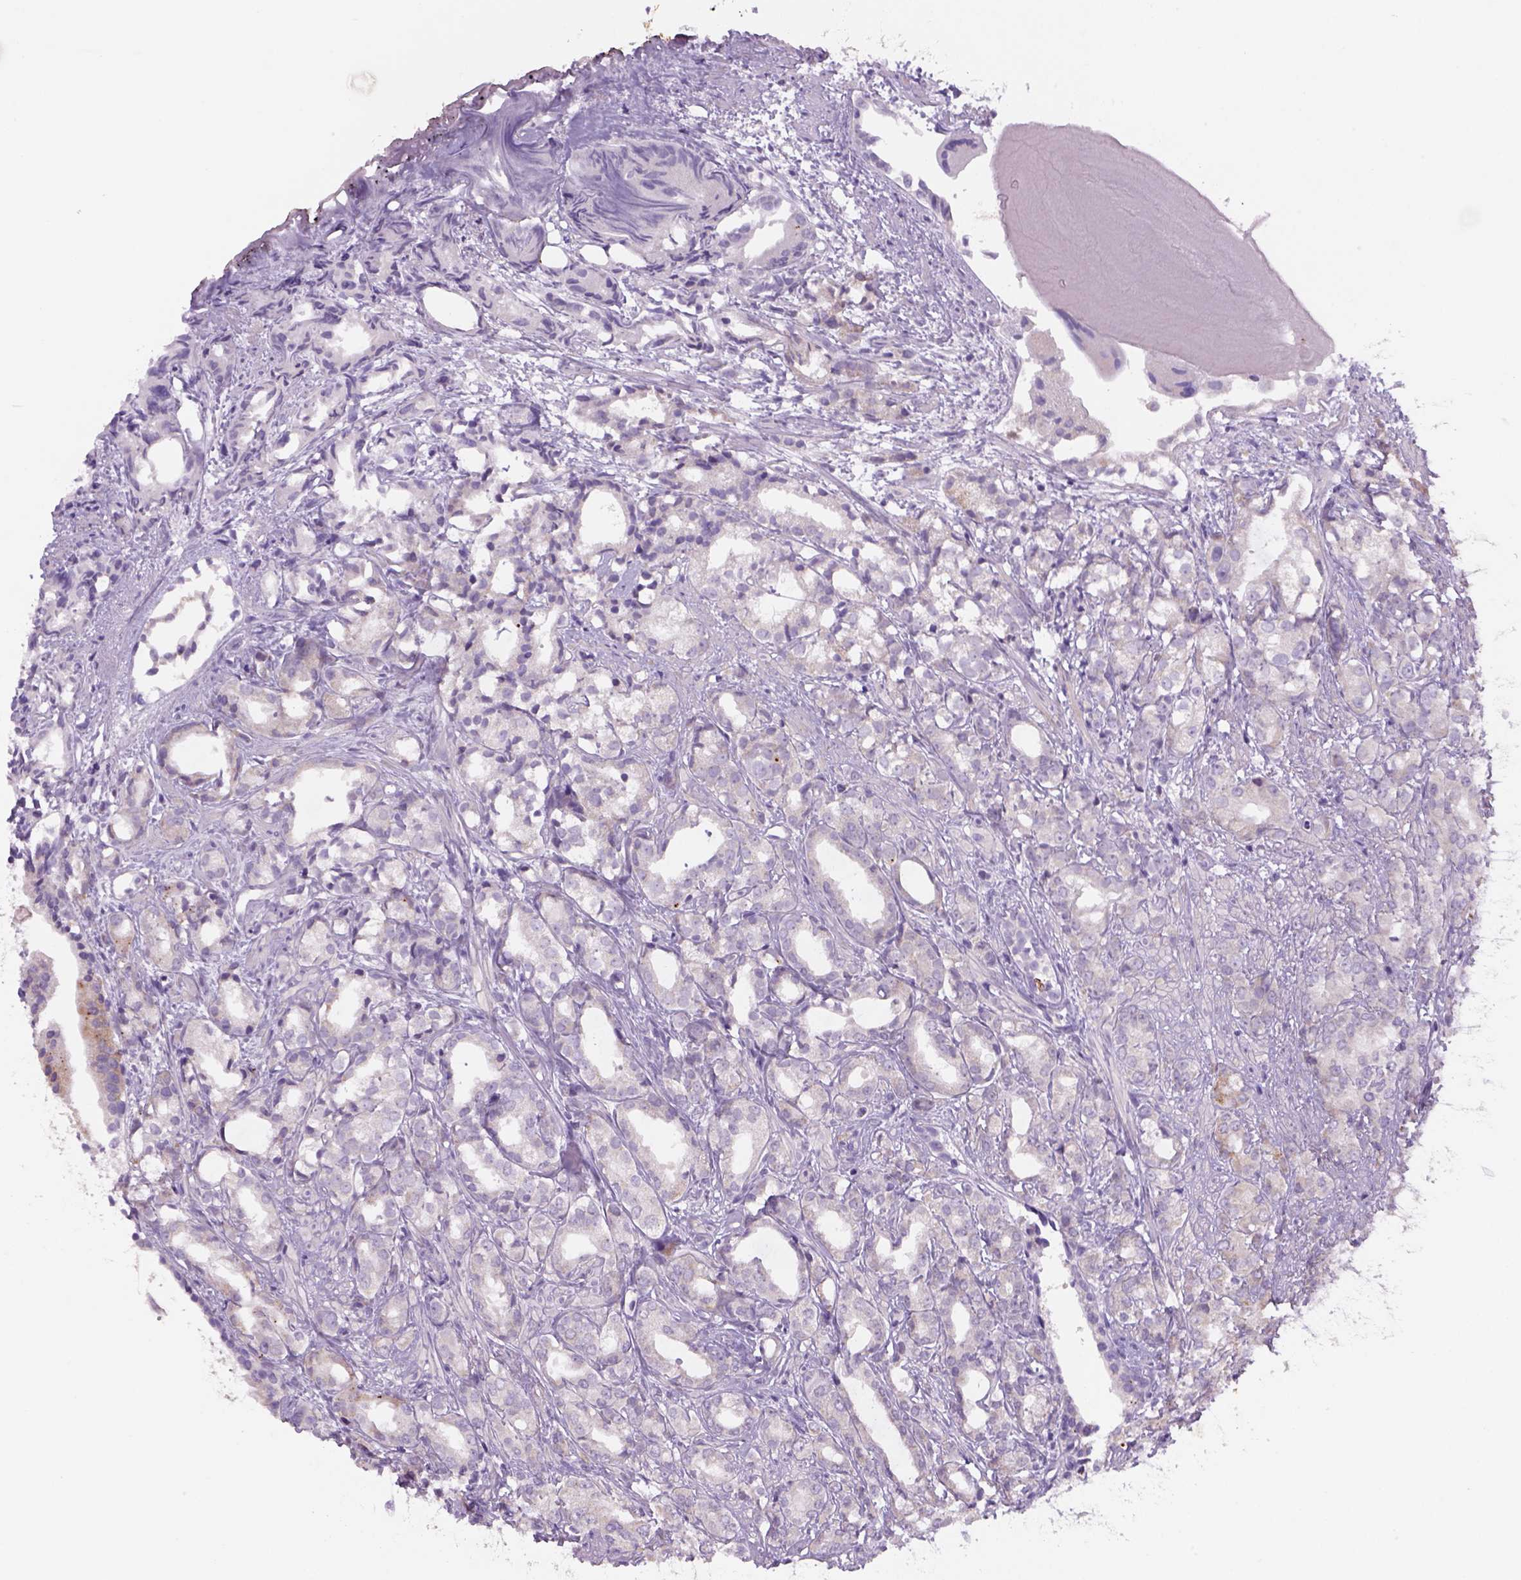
{"staining": {"intensity": "negative", "quantity": "none", "location": "none"}, "tissue": "prostate cancer", "cell_type": "Tumor cells", "image_type": "cancer", "snomed": [{"axis": "morphology", "description": "Adenocarcinoma, High grade"}, {"axis": "topography", "description": "Prostate"}], "caption": "Protein analysis of prostate adenocarcinoma (high-grade) reveals no significant staining in tumor cells.", "gene": "ADGRV1", "patient": {"sex": "male", "age": 79}}